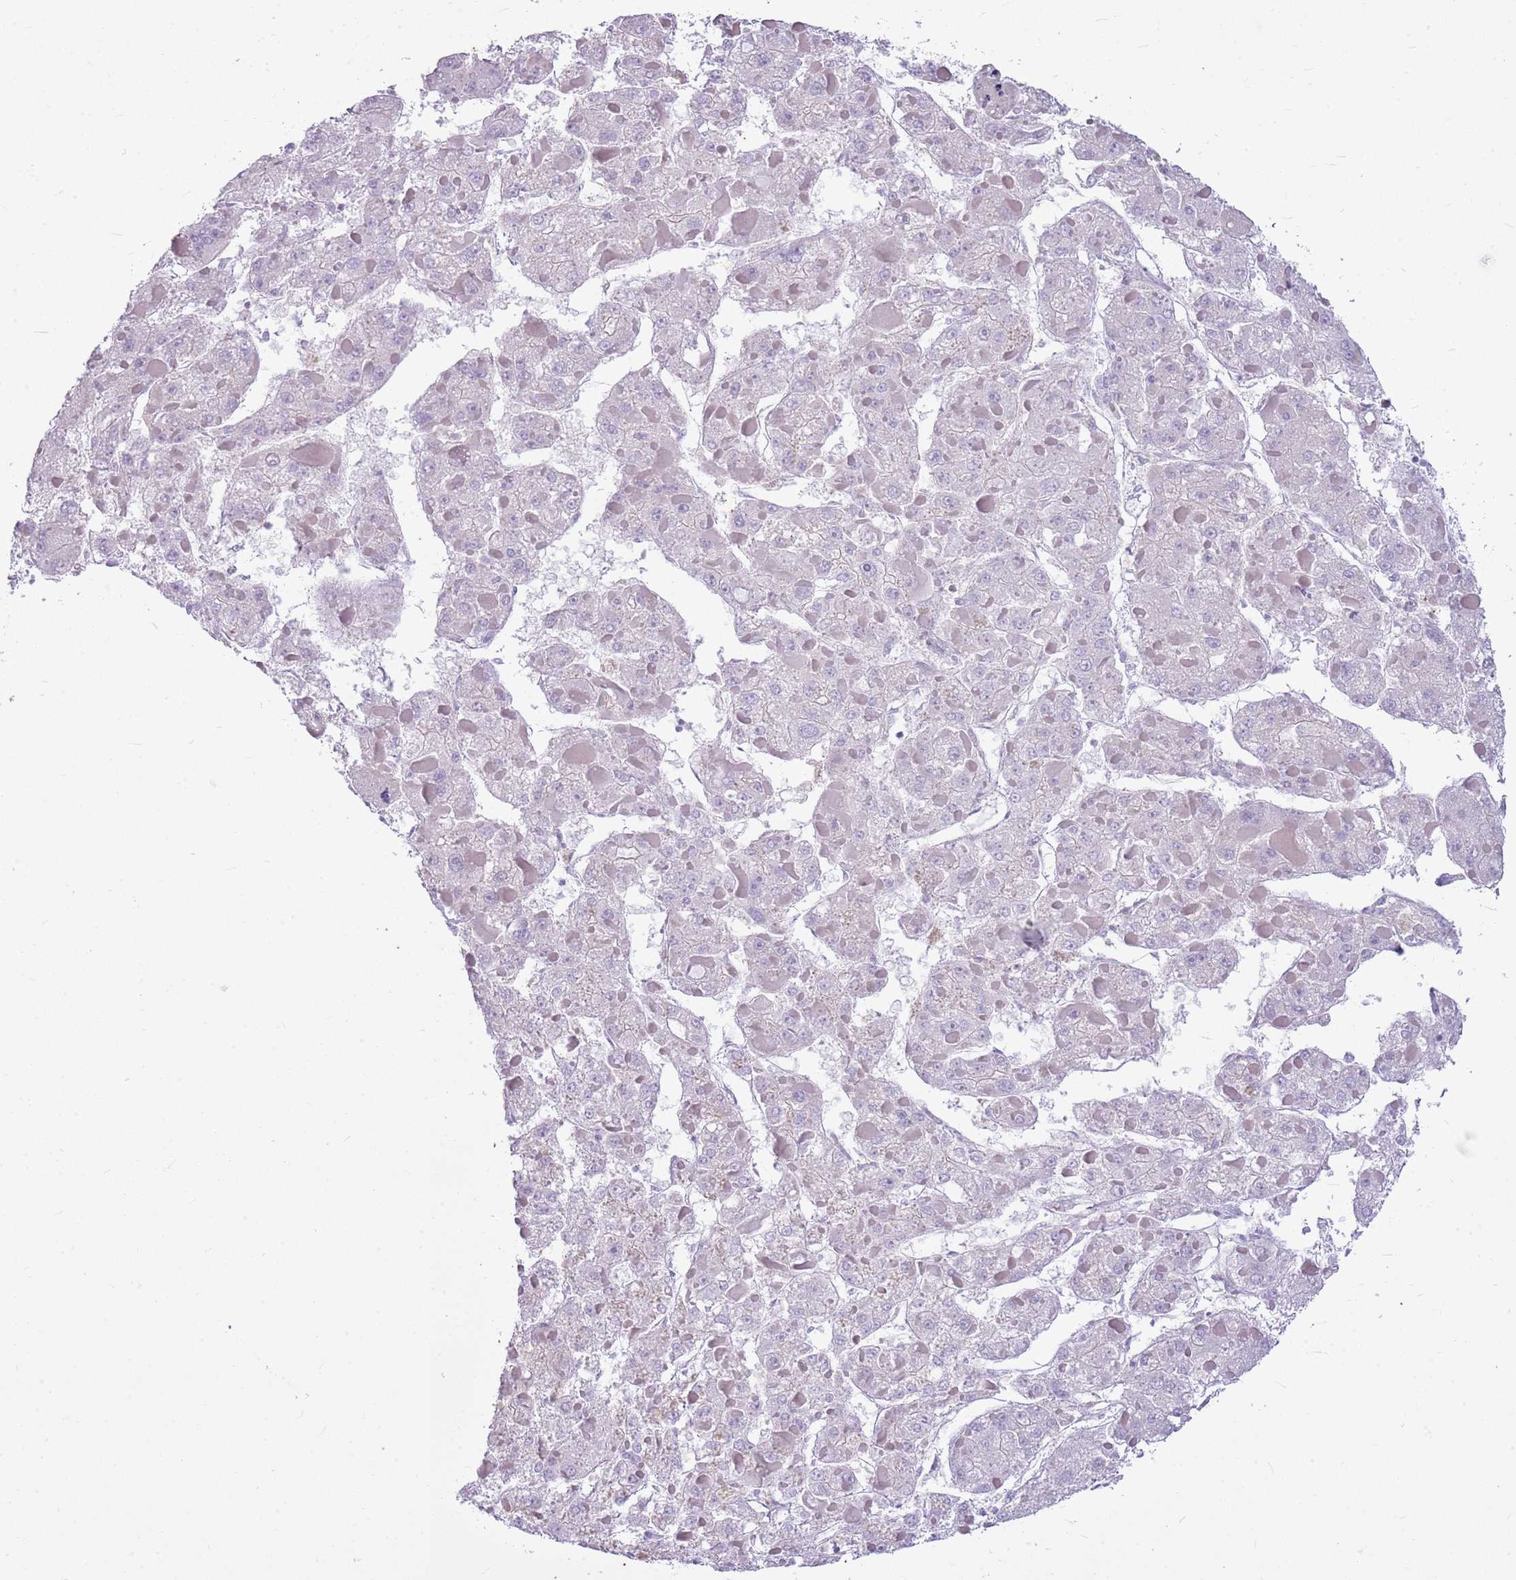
{"staining": {"intensity": "negative", "quantity": "none", "location": "none"}, "tissue": "liver cancer", "cell_type": "Tumor cells", "image_type": "cancer", "snomed": [{"axis": "morphology", "description": "Carcinoma, Hepatocellular, NOS"}, {"axis": "topography", "description": "Liver"}], "caption": "A high-resolution histopathology image shows immunohistochemistry (IHC) staining of liver cancer (hepatocellular carcinoma), which demonstrates no significant positivity in tumor cells.", "gene": "CNPPD1", "patient": {"sex": "female", "age": 73}}